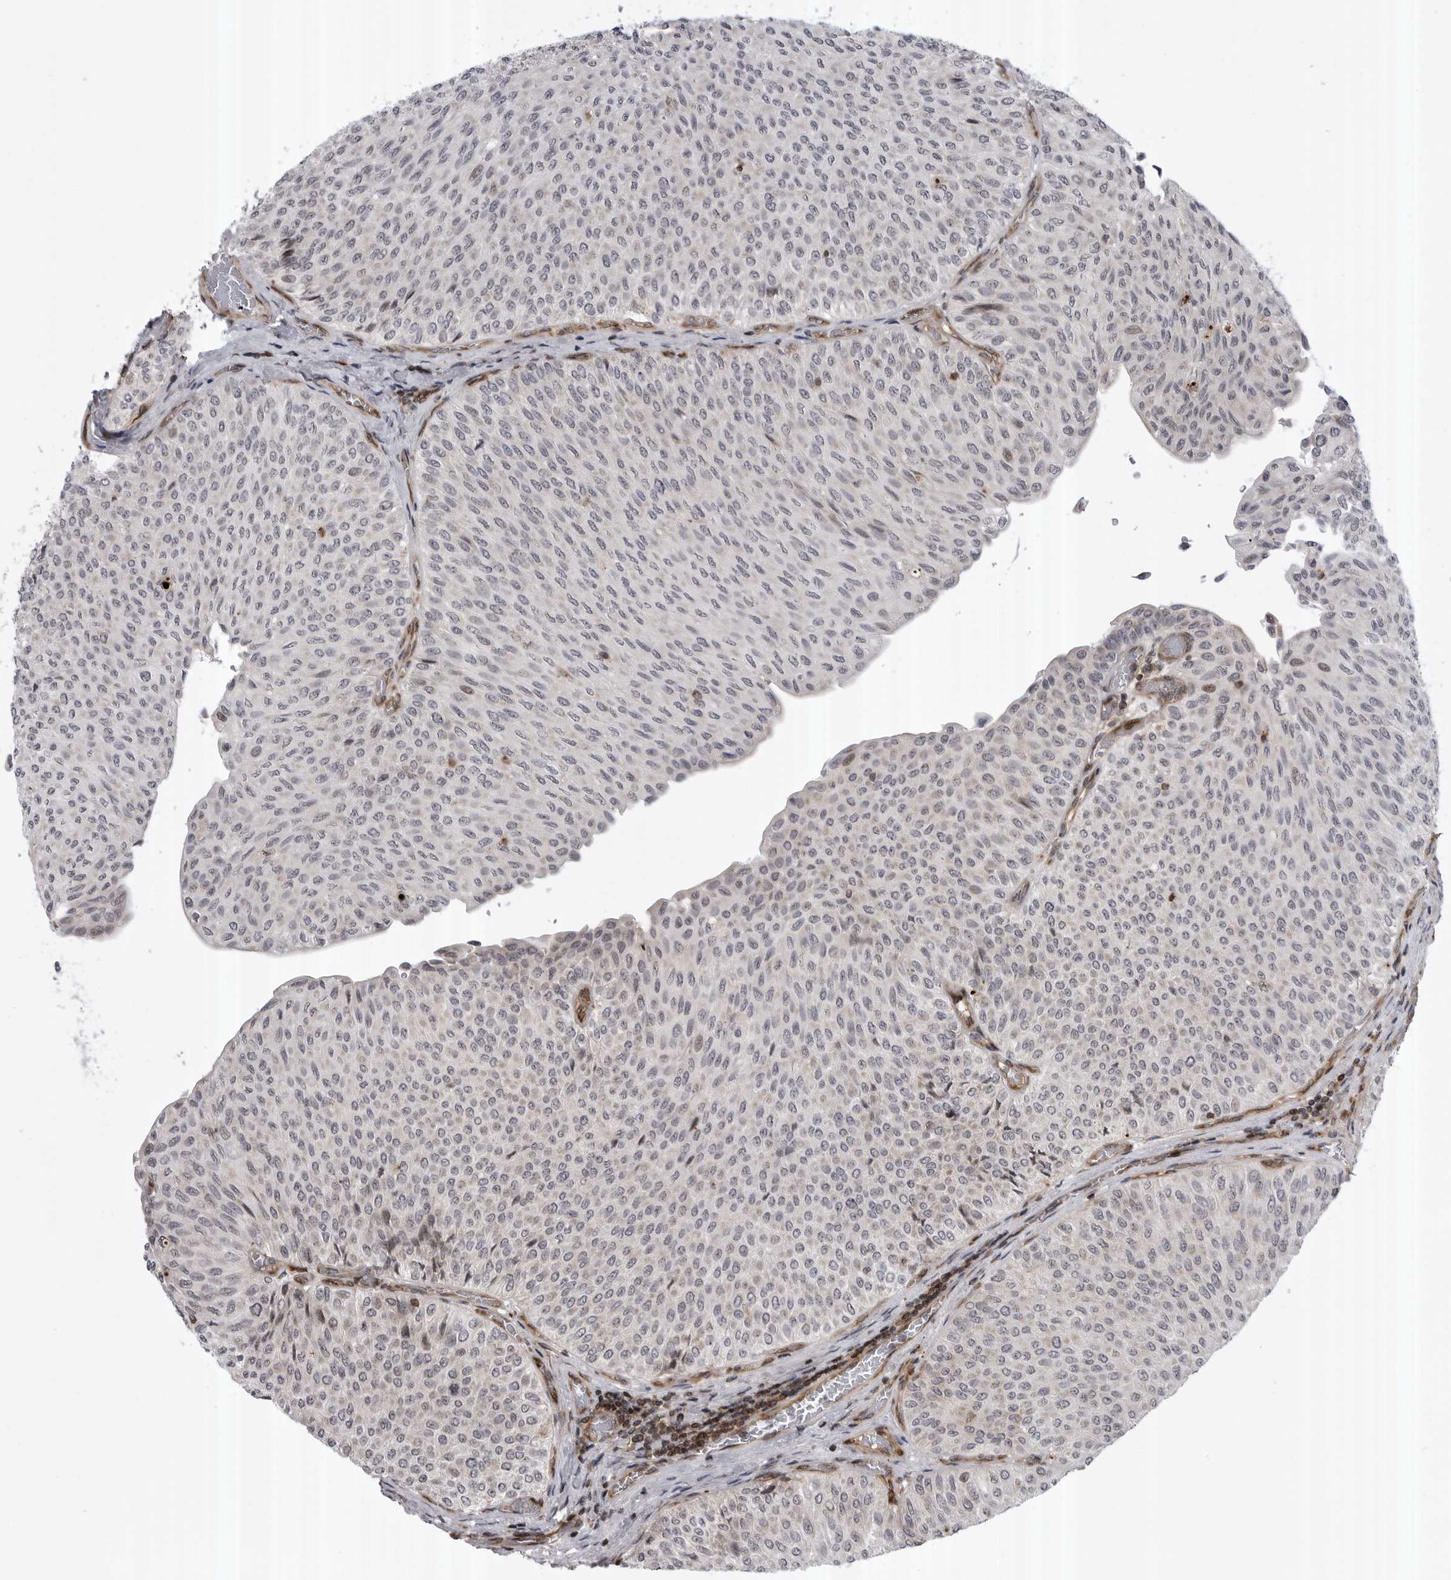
{"staining": {"intensity": "negative", "quantity": "none", "location": "none"}, "tissue": "urothelial cancer", "cell_type": "Tumor cells", "image_type": "cancer", "snomed": [{"axis": "morphology", "description": "Urothelial carcinoma, Low grade"}, {"axis": "topography", "description": "Urinary bladder"}], "caption": "Protein analysis of urothelial cancer reveals no significant expression in tumor cells.", "gene": "ABL1", "patient": {"sex": "male", "age": 78}}